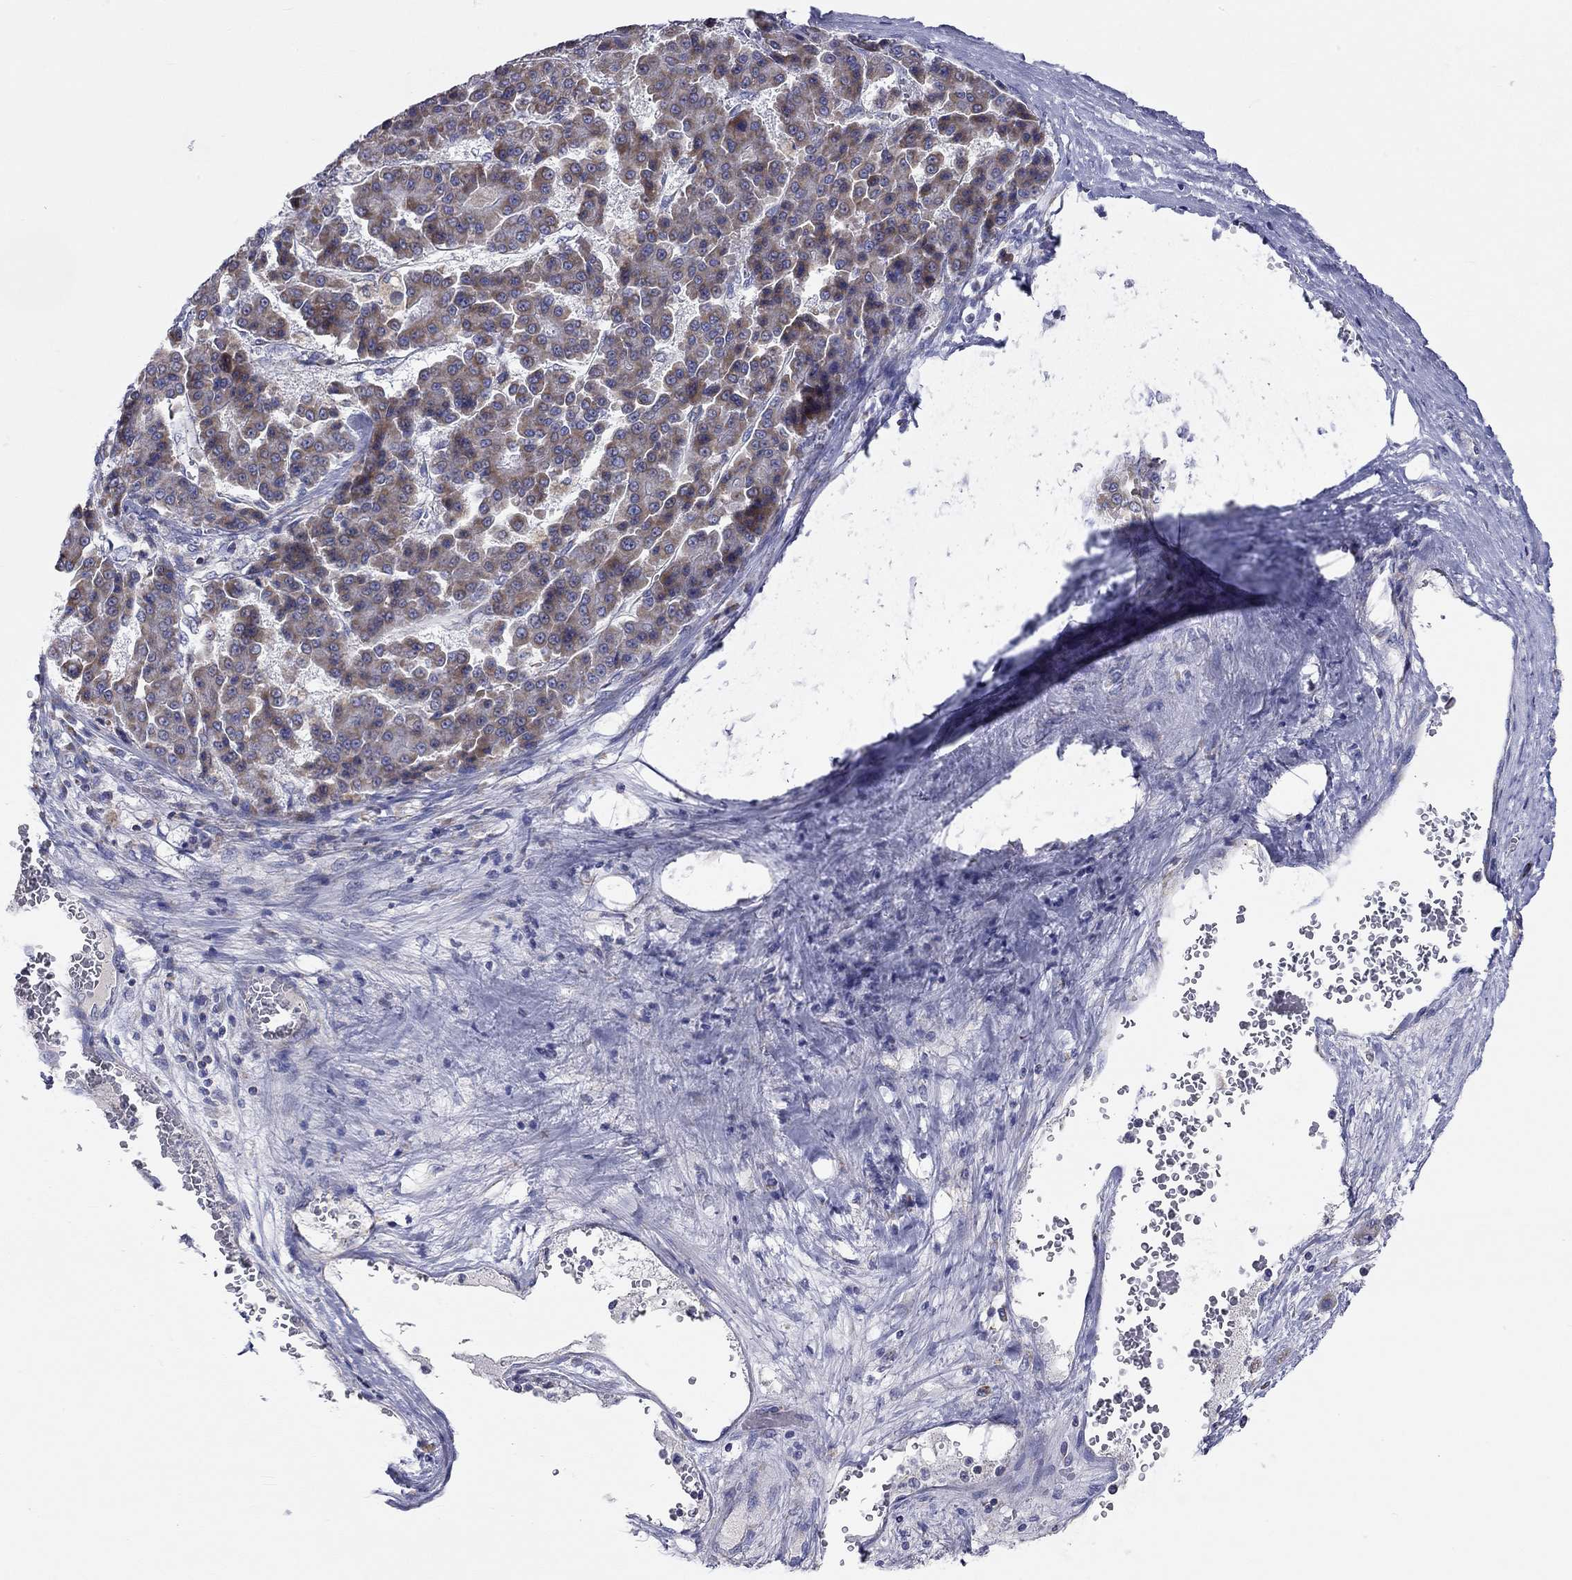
{"staining": {"intensity": "moderate", "quantity": "<25%", "location": "cytoplasmic/membranous"}, "tissue": "liver cancer", "cell_type": "Tumor cells", "image_type": "cancer", "snomed": [{"axis": "morphology", "description": "Carcinoma, Hepatocellular, NOS"}, {"axis": "topography", "description": "Liver"}], "caption": "DAB immunohistochemical staining of human hepatocellular carcinoma (liver) reveals moderate cytoplasmic/membranous protein expression in approximately <25% of tumor cells.", "gene": "RCAN1", "patient": {"sex": "male", "age": 70}}